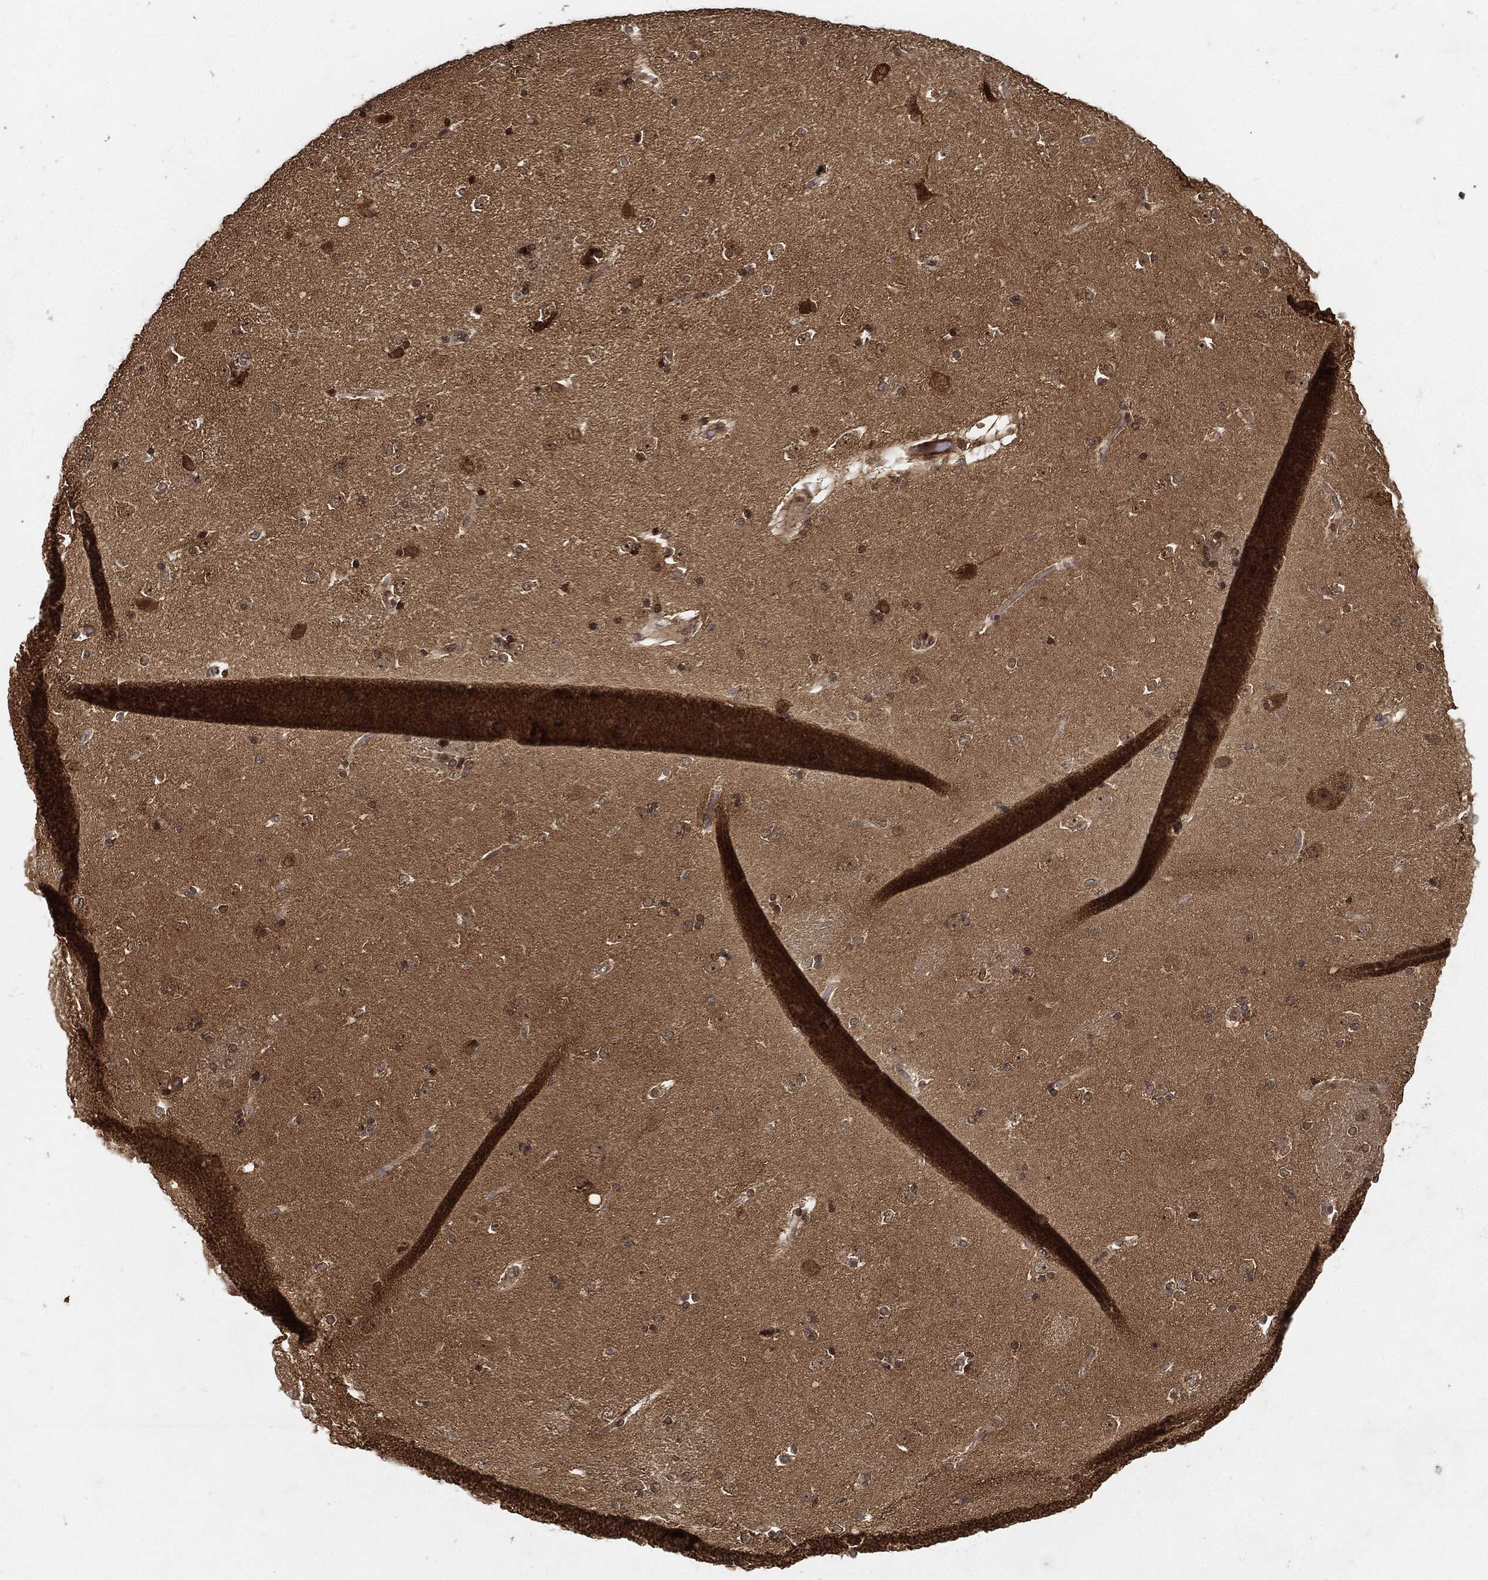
{"staining": {"intensity": "moderate", "quantity": "<25%", "location": "nuclear"}, "tissue": "caudate", "cell_type": "Glial cells", "image_type": "normal", "snomed": [{"axis": "morphology", "description": "Normal tissue, NOS"}, {"axis": "topography", "description": "Lateral ventricle wall"}], "caption": "Immunohistochemical staining of normal caudate reveals low levels of moderate nuclear staining in about <25% of glial cells. The protein is stained brown, and the nuclei are stained in blue (DAB IHC with brightfield microscopy, high magnification).", "gene": "ZNF226", "patient": {"sex": "male", "age": 51}}